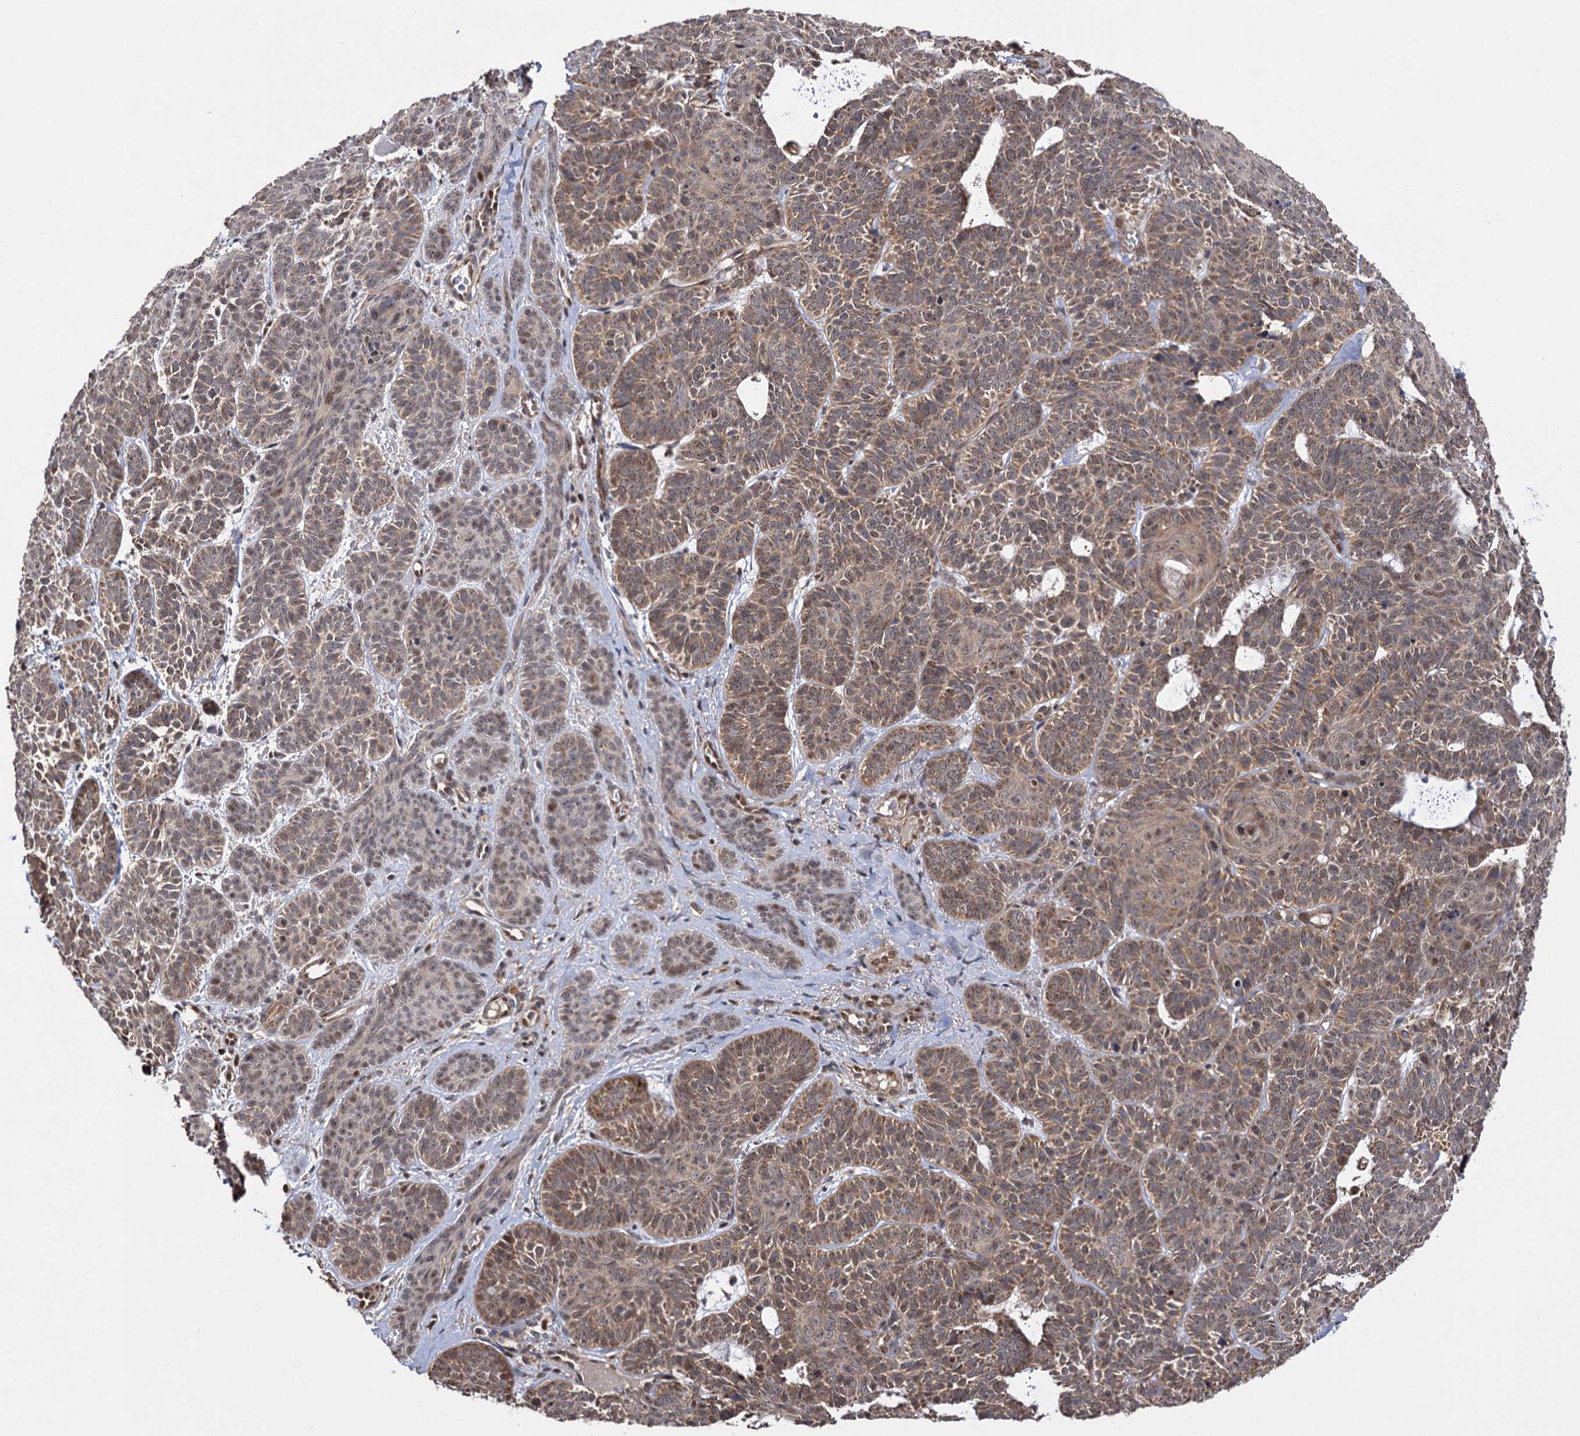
{"staining": {"intensity": "moderate", "quantity": ">75%", "location": "cytoplasmic/membranous,nuclear"}, "tissue": "skin cancer", "cell_type": "Tumor cells", "image_type": "cancer", "snomed": [{"axis": "morphology", "description": "Basal cell carcinoma"}, {"axis": "topography", "description": "Skin"}], "caption": "Moderate cytoplasmic/membranous and nuclear staining is identified in approximately >75% of tumor cells in skin basal cell carcinoma. (Brightfield microscopy of DAB IHC at high magnification).", "gene": "CEP76", "patient": {"sex": "male", "age": 85}}